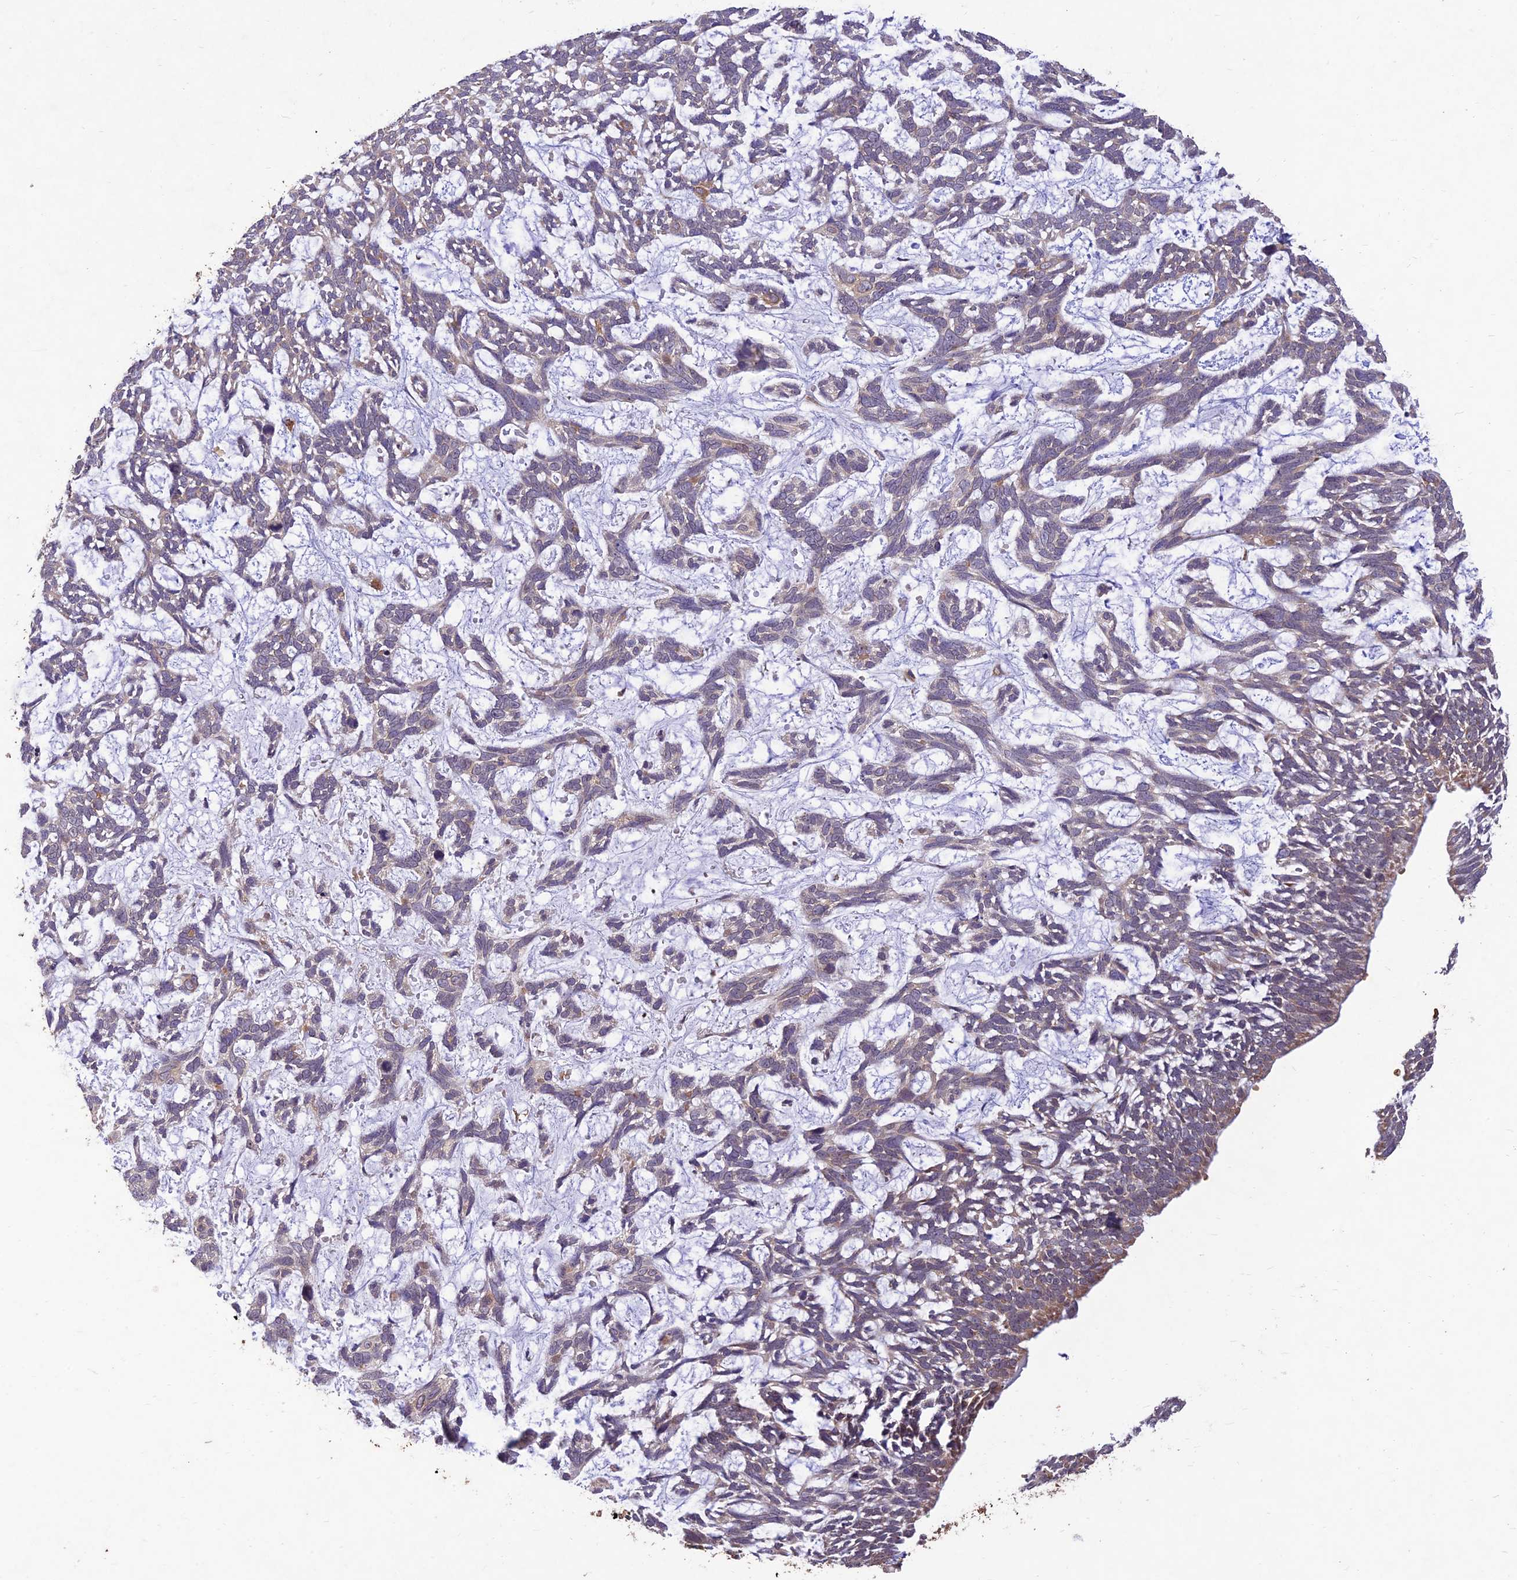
{"staining": {"intensity": "weak", "quantity": "<25%", "location": "cytoplasmic/membranous"}, "tissue": "skin cancer", "cell_type": "Tumor cells", "image_type": "cancer", "snomed": [{"axis": "morphology", "description": "Basal cell carcinoma"}, {"axis": "topography", "description": "Skin"}], "caption": "An immunohistochemistry (IHC) image of basal cell carcinoma (skin) is shown. There is no staining in tumor cells of basal cell carcinoma (skin). (Immunohistochemistry (ihc), brightfield microscopy, high magnification).", "gene": "PPP1R11", "patient": {"sex": "male", "age": 88}}